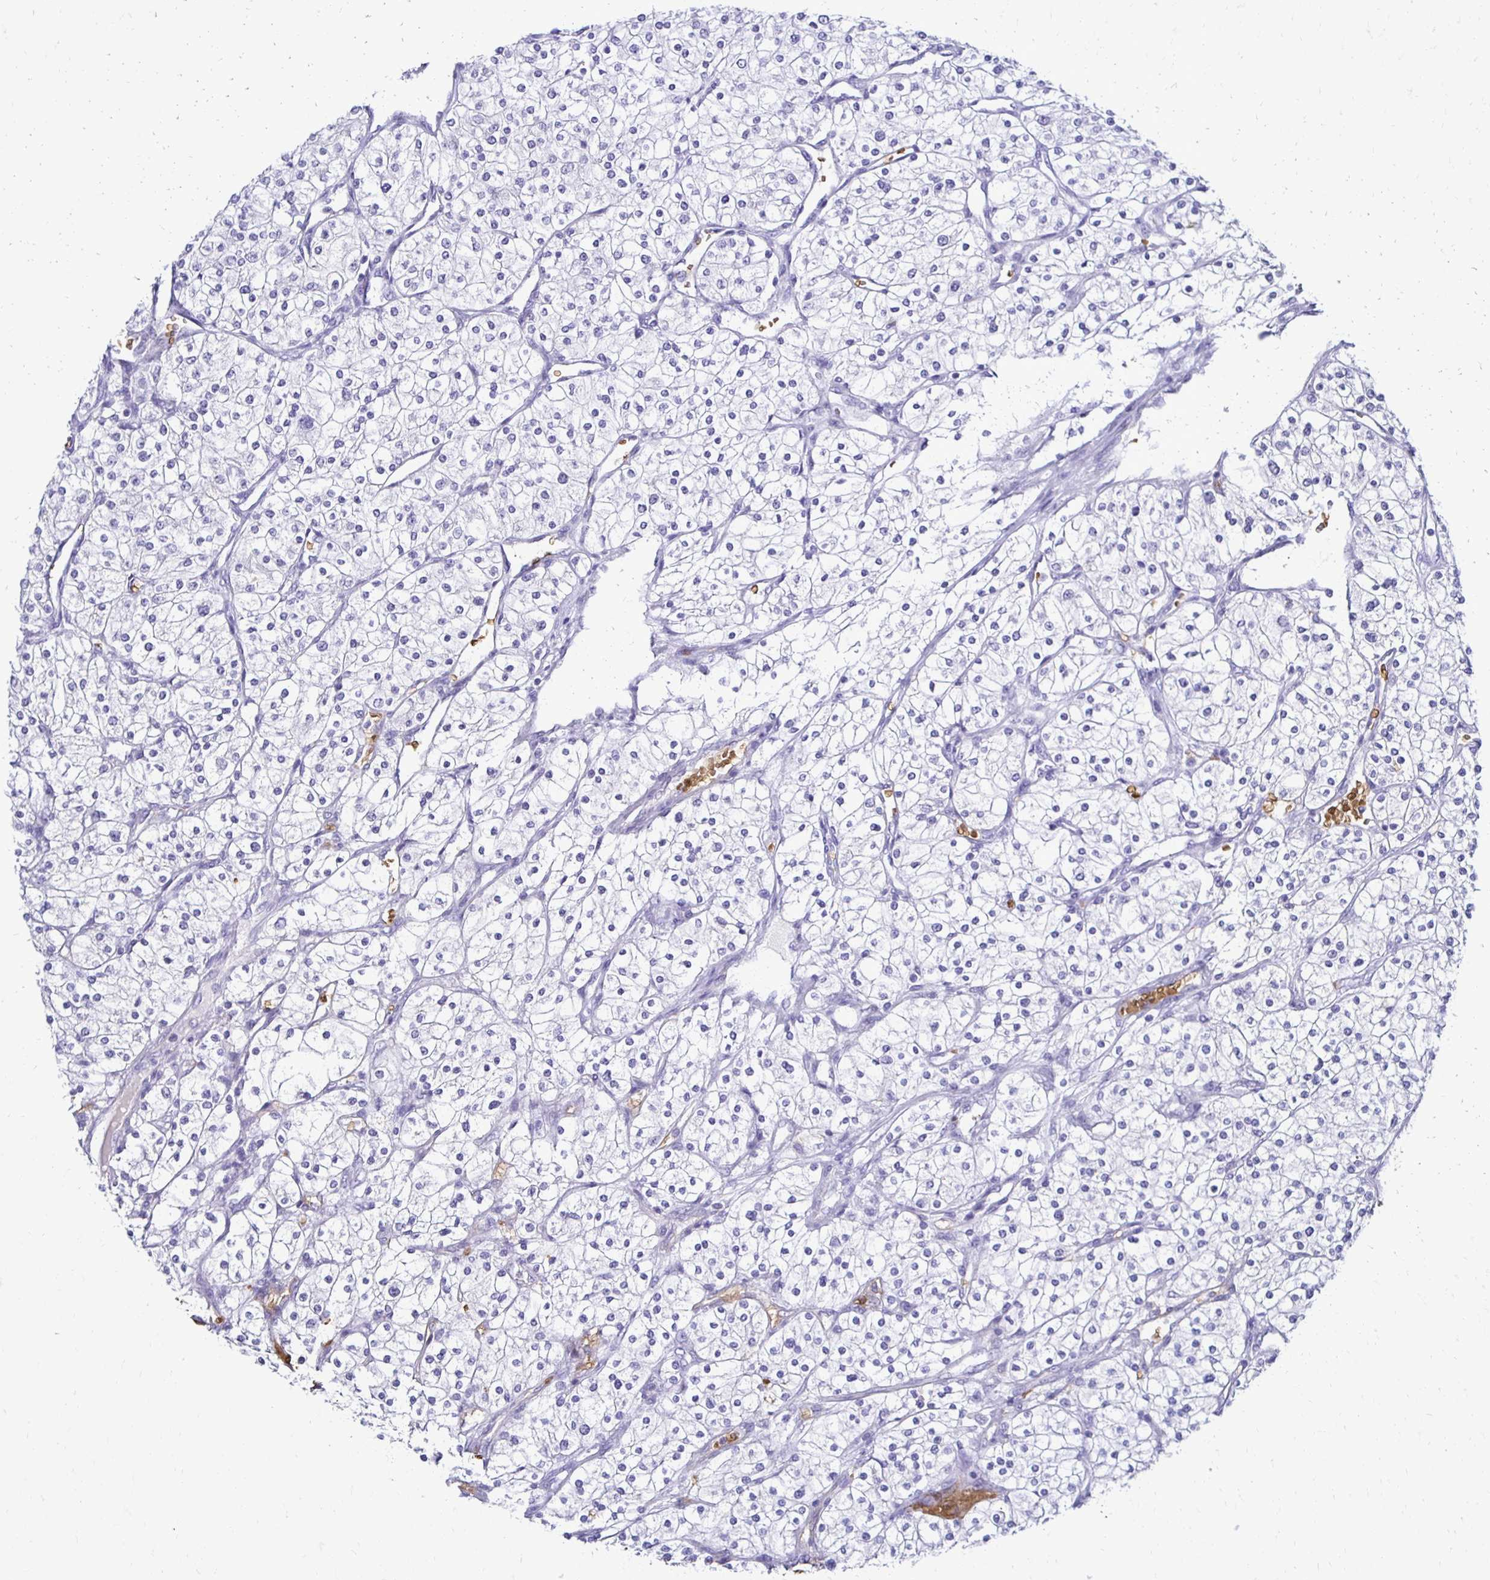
{"staining": {"intensity": "negative", "quantity": "none", "location": "none"}, "tissue": "renal cancer", "cell_type": "Tumor cells", "image_type": "cancer", "snomed": [{"axis": "morphology", "description": "Adenocarcinoma, NOS"}, {"axis": "topography", "description": "Kidney"}], "caption": "Immunohistochemical staining of human renal cancer (adenocarcinoma) shows no significant expression in tumor cells. (Stains: DAB immunohistochemistry (IHC) with hematoxylin counter stain, Microscopy: brightfield microscopy at high magnification).", "gene": "RHBDL3", "patient": {"sex": "male", "age": 80}}